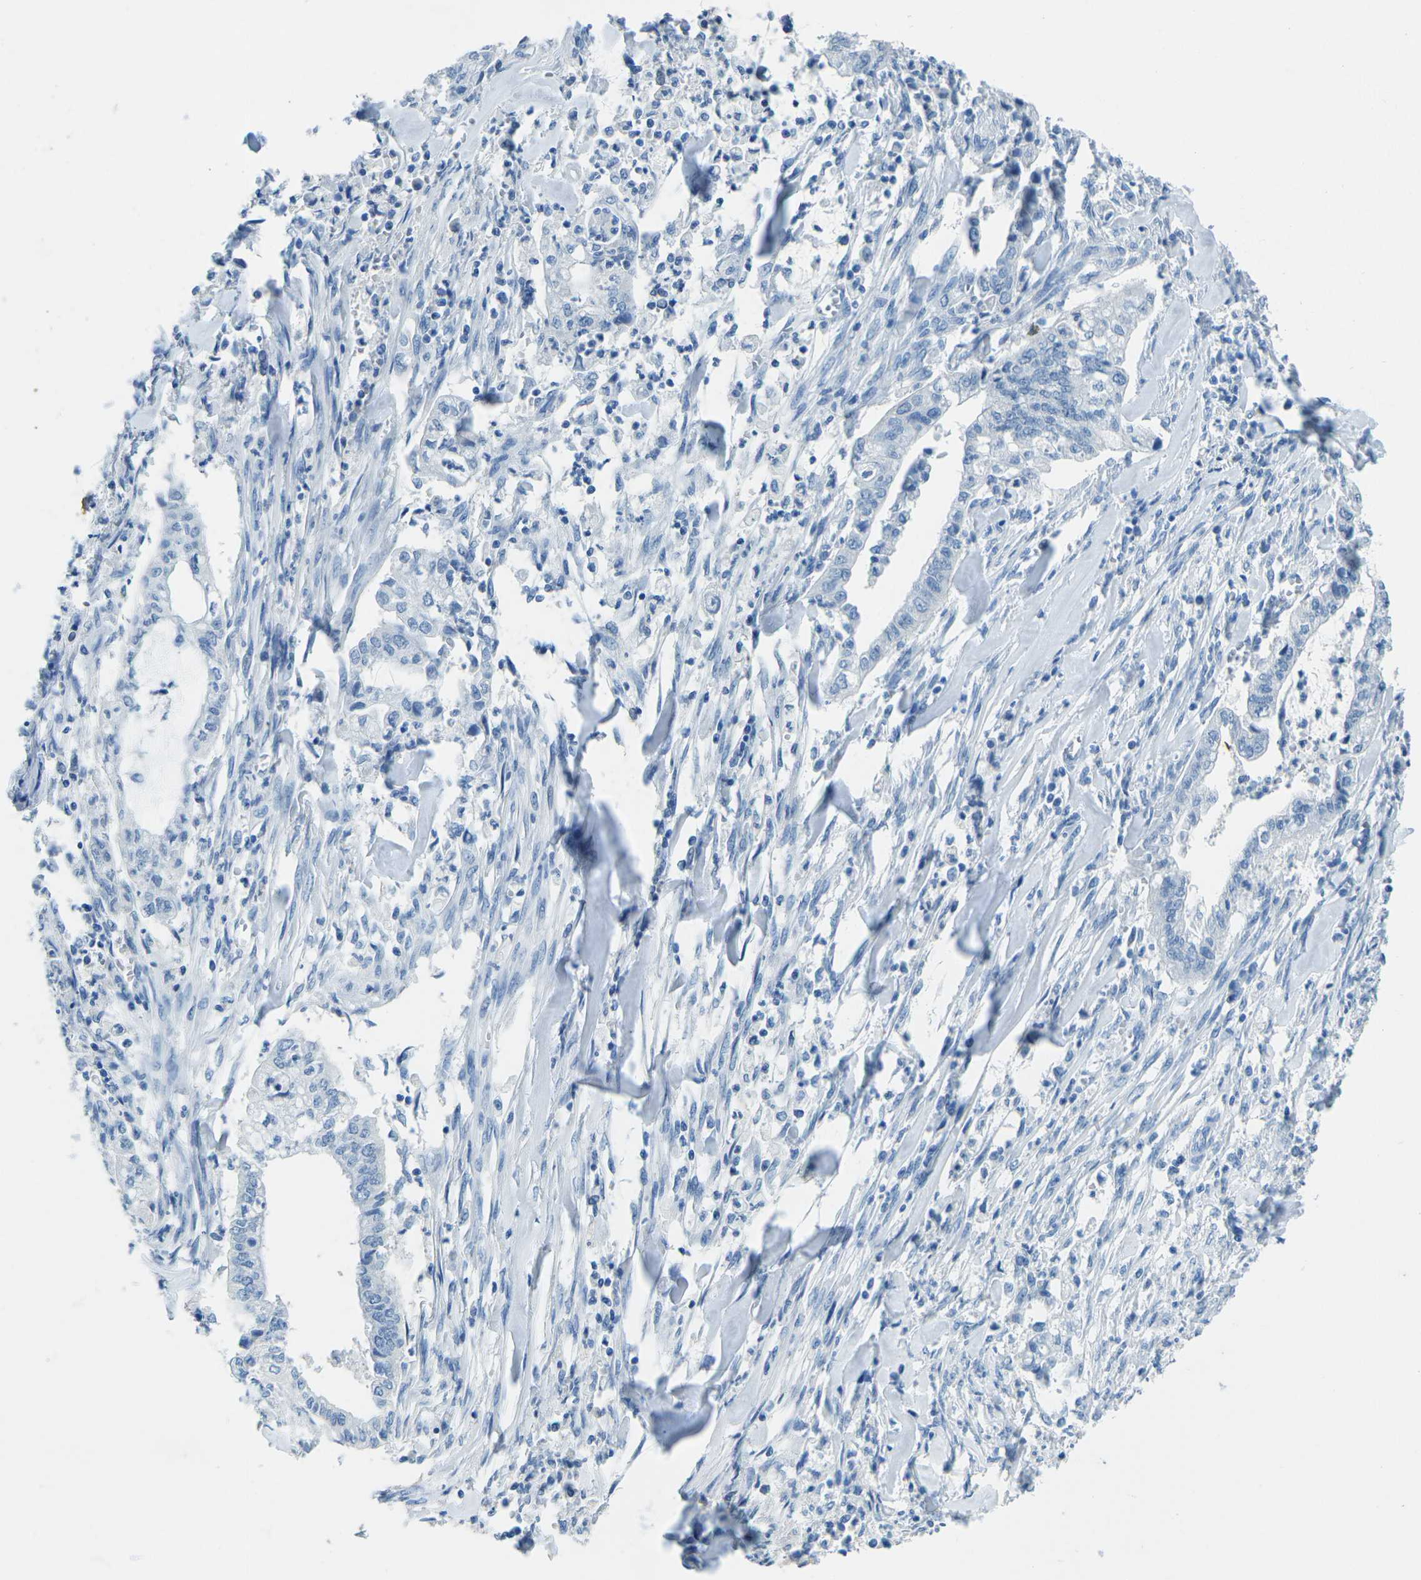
{"staining": {"intensity": "negative", "quantity": "none", "location": "none"}, "tissue": "cervical cancer", "cell_type": "Tumor cells", "image_type": "cancer", "snomed": [{"axis": "morphology", "description": "Adenocarcinoma, NOS"}, {"axis": "topography", "description": "Cervix"}], "caption": "A micrograph of cervical cancer (adenocarcinoma) stained for a protein reveals no brown staining in tumor cells.", "gene": "MYH8", "patient": {"sex": "female", "age": 44}}